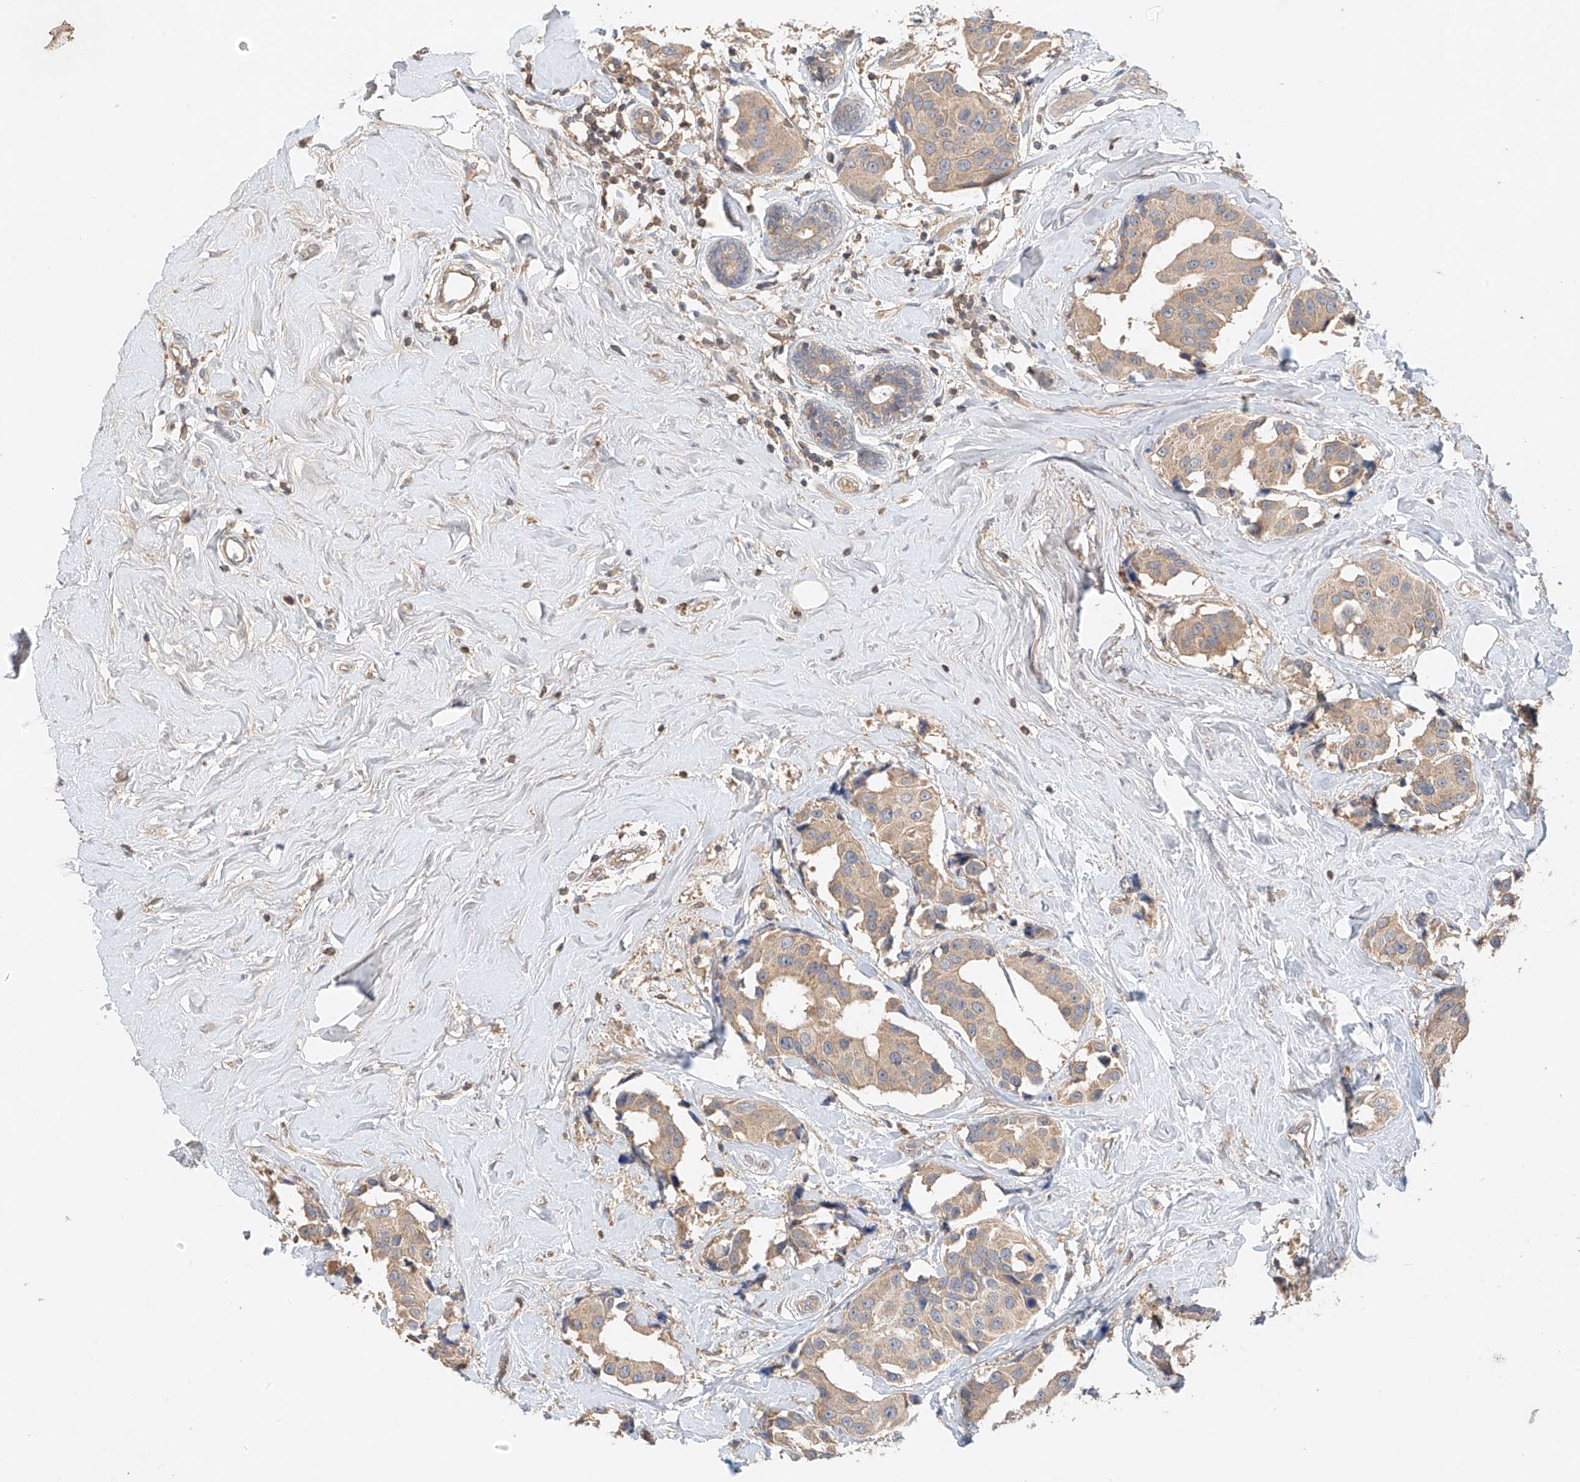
{"staining": {"intensity": "weak", "quantity": ">75%", "location": "cytoplasmic/membranous"}, "tissue": "breast cancer", "cell_type": "Tumor cells", "image_type": "cancer", "snomed": [{"axis": "morphology", "description": "Normal tissue, NOS"}, {"axis": "morphology", "description": "Duct carcinoma"}, {"axis": "topography", "description": "Breast"}], "caption": "Immunohistochemical staining of infiltrating ductal carcinoma (breast) exhibits low levels of weak cytoplasmic/membranous protein positivity in about >75% of tumor cells.", "gene": "GNB1L", "patient": {"sex": "female", "age": 39}}